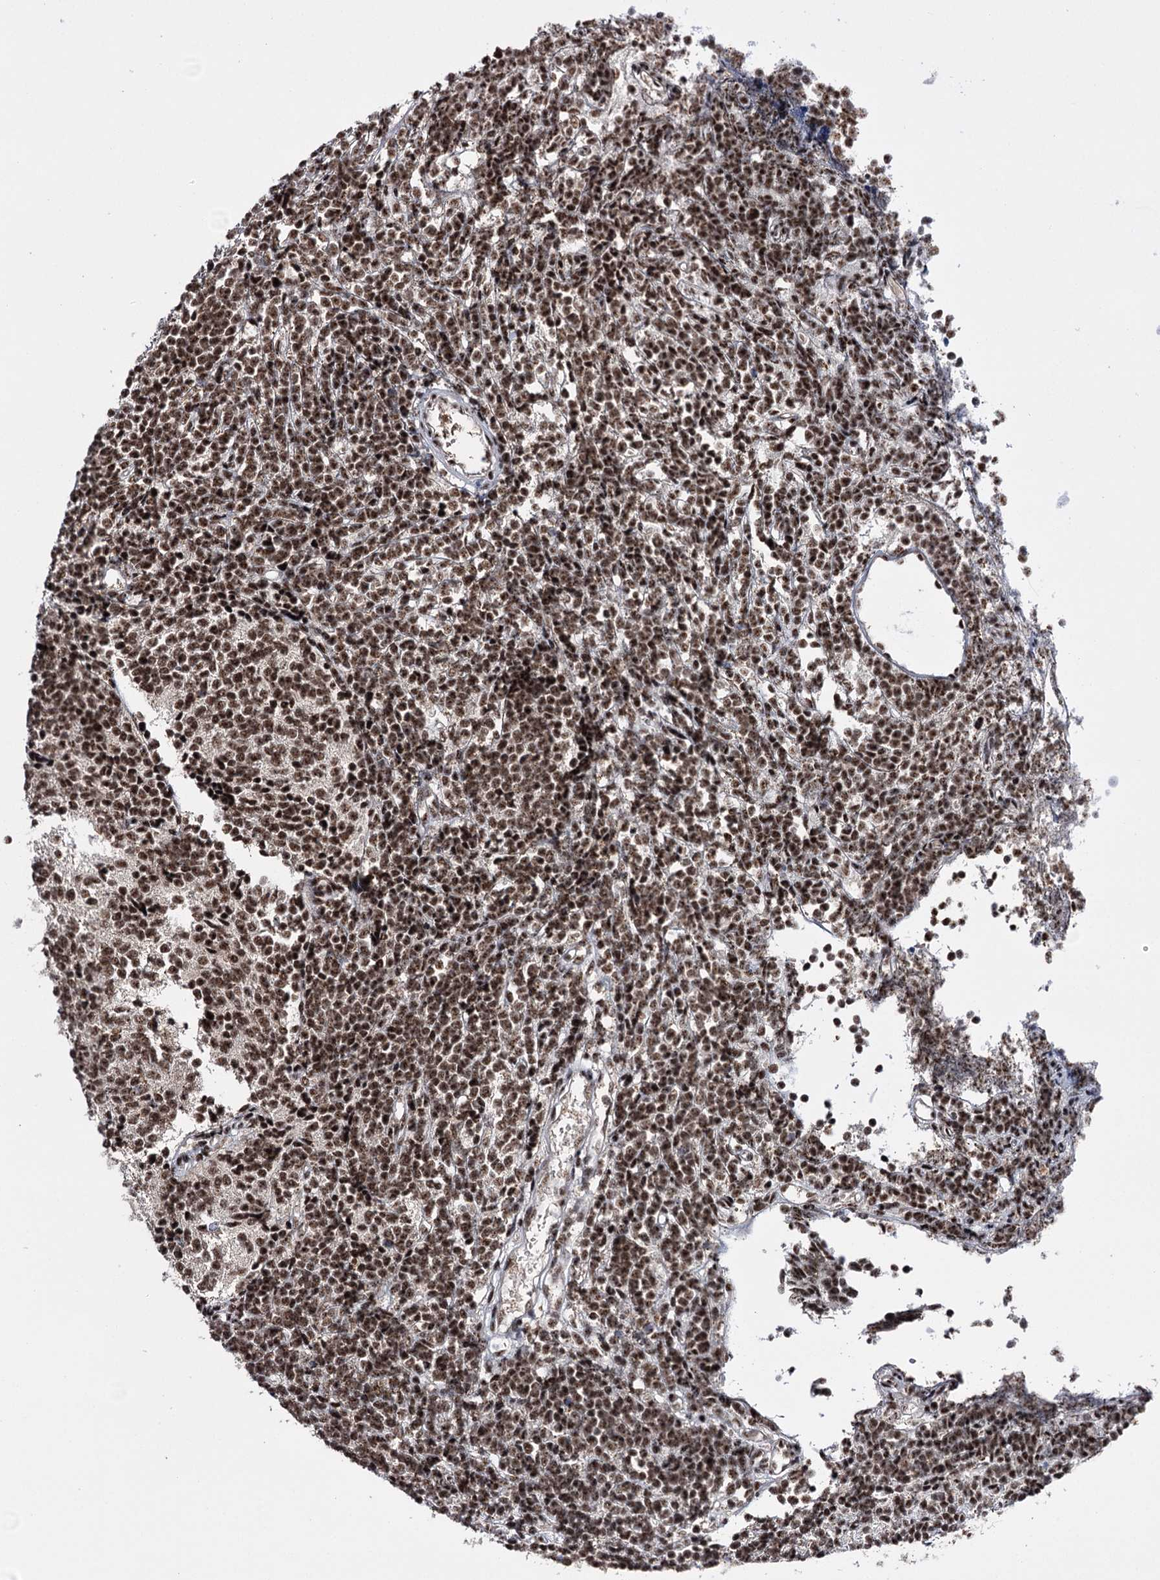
{"staining": {"intensity": "strong", "quantity": ">75%", "location": "nuclear"}, "tissue": "glioma", "cell_type": "Tumor cells", "image_type": "cancer", "snomed": [{"axis": "morphology", "description": "Glioma, malignant, Low grade"}, {"axis": "topography", "description": "Brain"}], "caption": "A high amount of strong nuclear staining is appreciated in about >75% of tumor cells in glioma tissue.", "gene": "PRPF40A", "patient": {"sex": "female", "age": 1}}